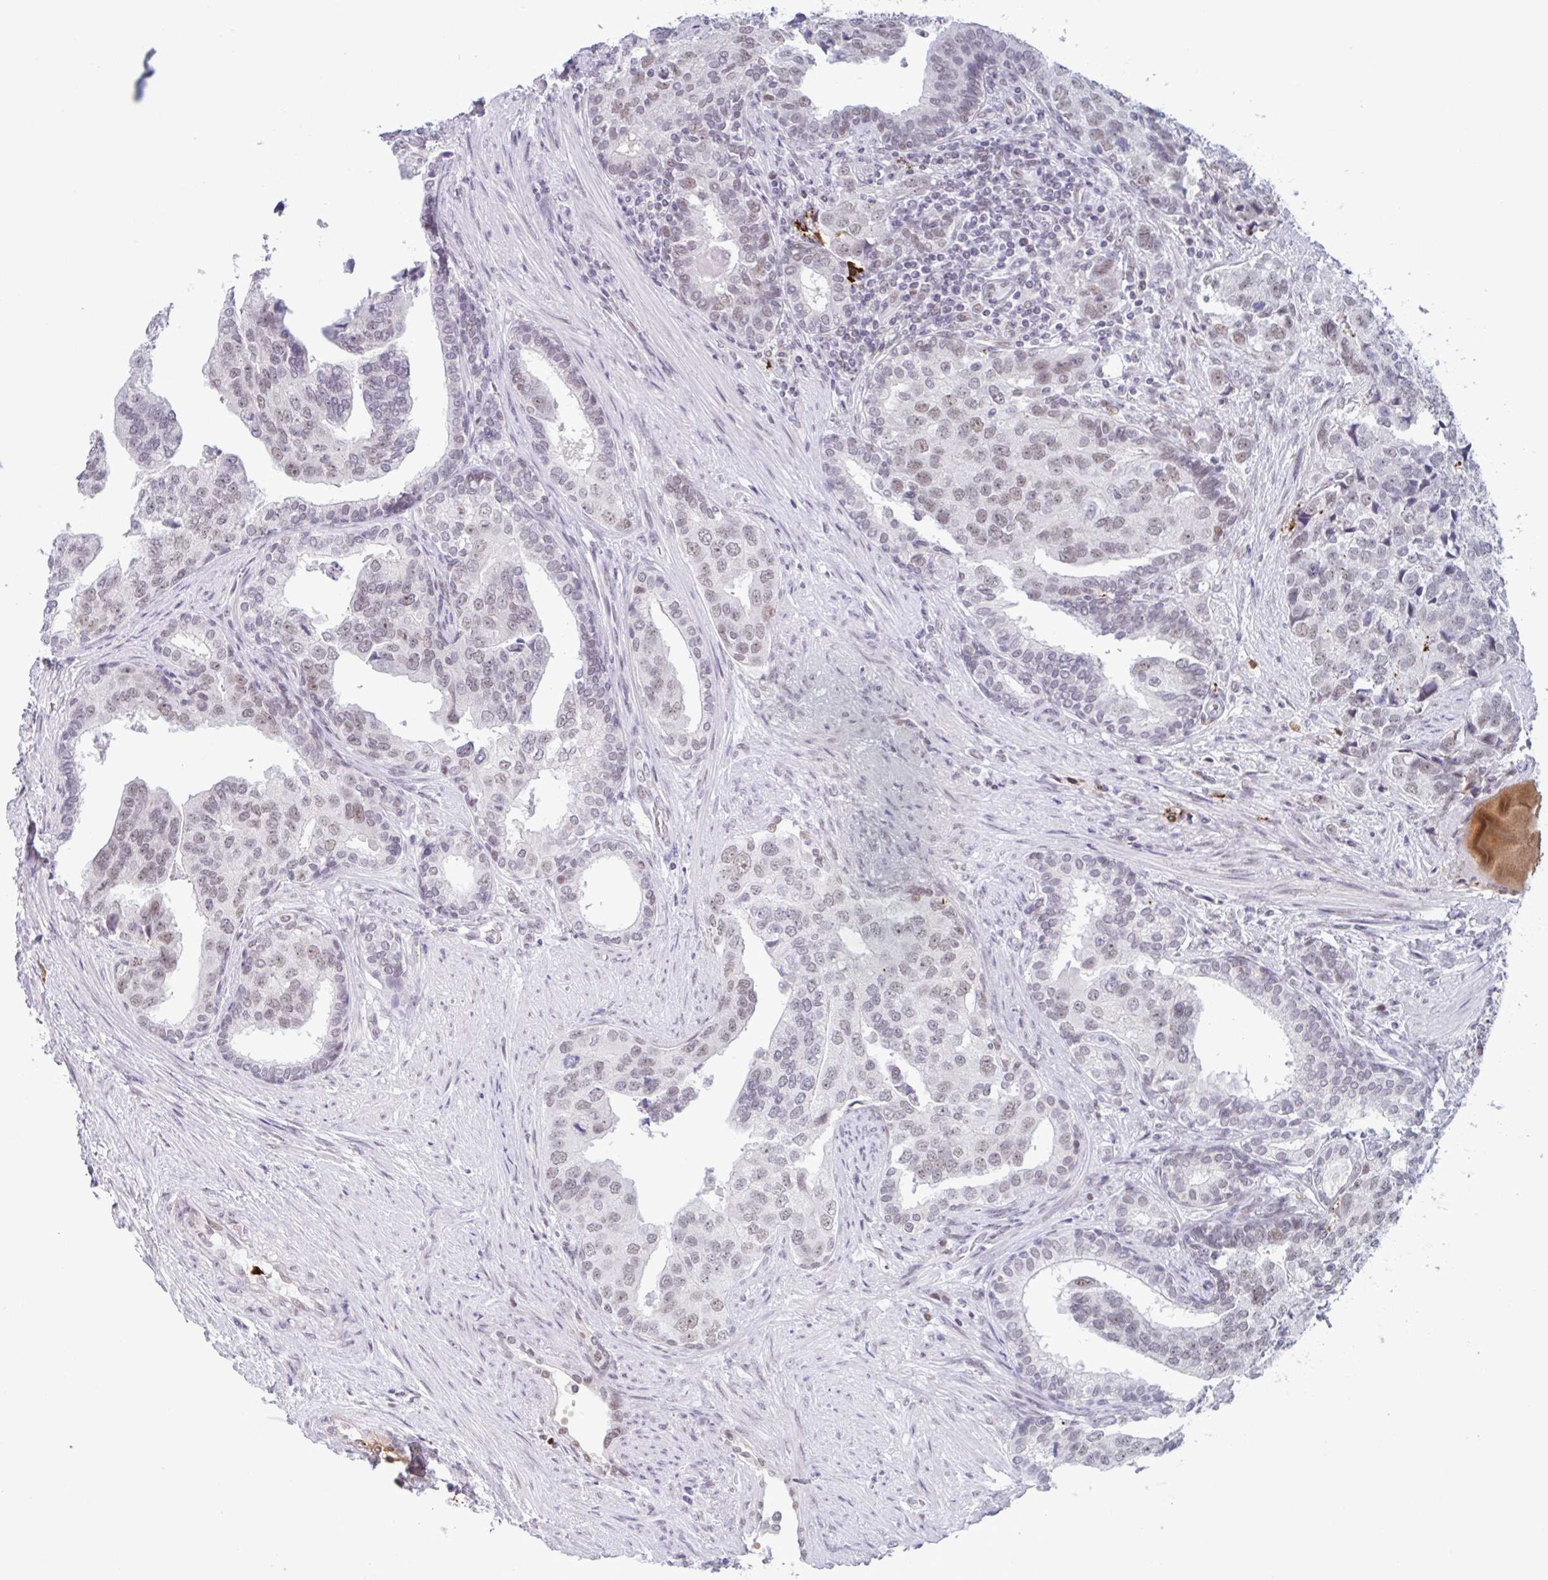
{"staining": {"intensity": "weak", "quantity": ">75%", "location": "nuclear"}, "tissue": "prostate cancer", "cell_type": "Tumor cells", "image_type": "cancer", "snomed": [{"axis": "morphology", "description": "Adenocarcinoma, High grade"}, {"axis": "topography", "description": "Prostate"}], "caption": "Prostate cancer stained for a protein (brown) reveals weak nuclear positive staining in about >75% of tumor cells.", "gene": "PLG", "patient": {"sex": "male", "age": 68}}